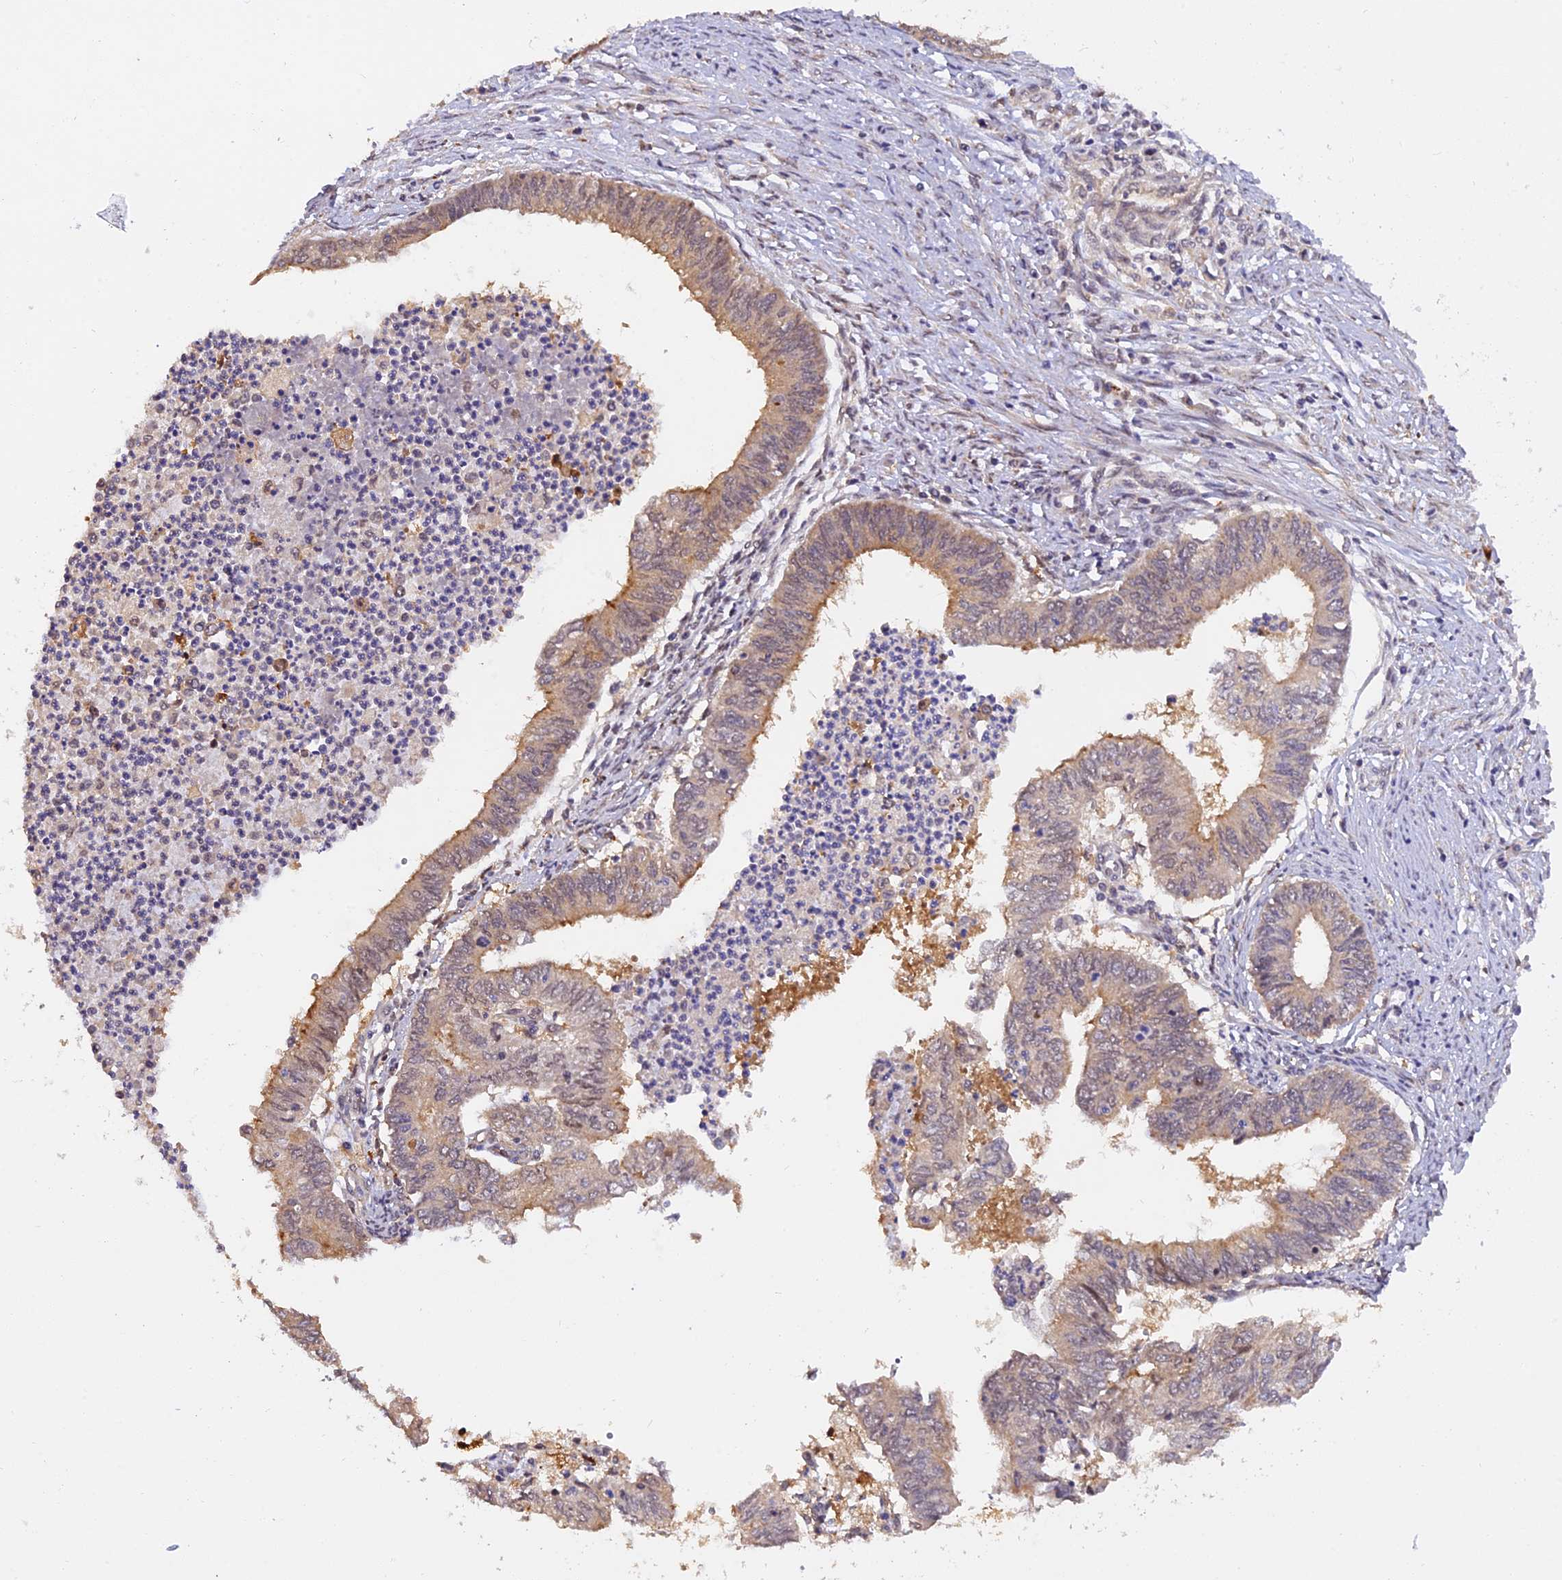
{"staining": {"intensity": "weak", "quantity": "<25%", "location": "cytoplasmic/membranous"}, "tissue": "endometrial cancer", "cell_type": "Tumor cells", "image_type": "cancer", "snomed": [{"axis": "morphology", "description": "Adenocarcinoma, NOS"}, {"axis": "topography", "description": "Endometrium"}], "caption": "DAB (3,3'-diaminobenzidine) immunohistochemical staining of human adenocarcinoma (endometrial) reveals no significant staining in tumor cells.", "gene": "MNS1", "patient": {"sex": "female", "age": 68}}